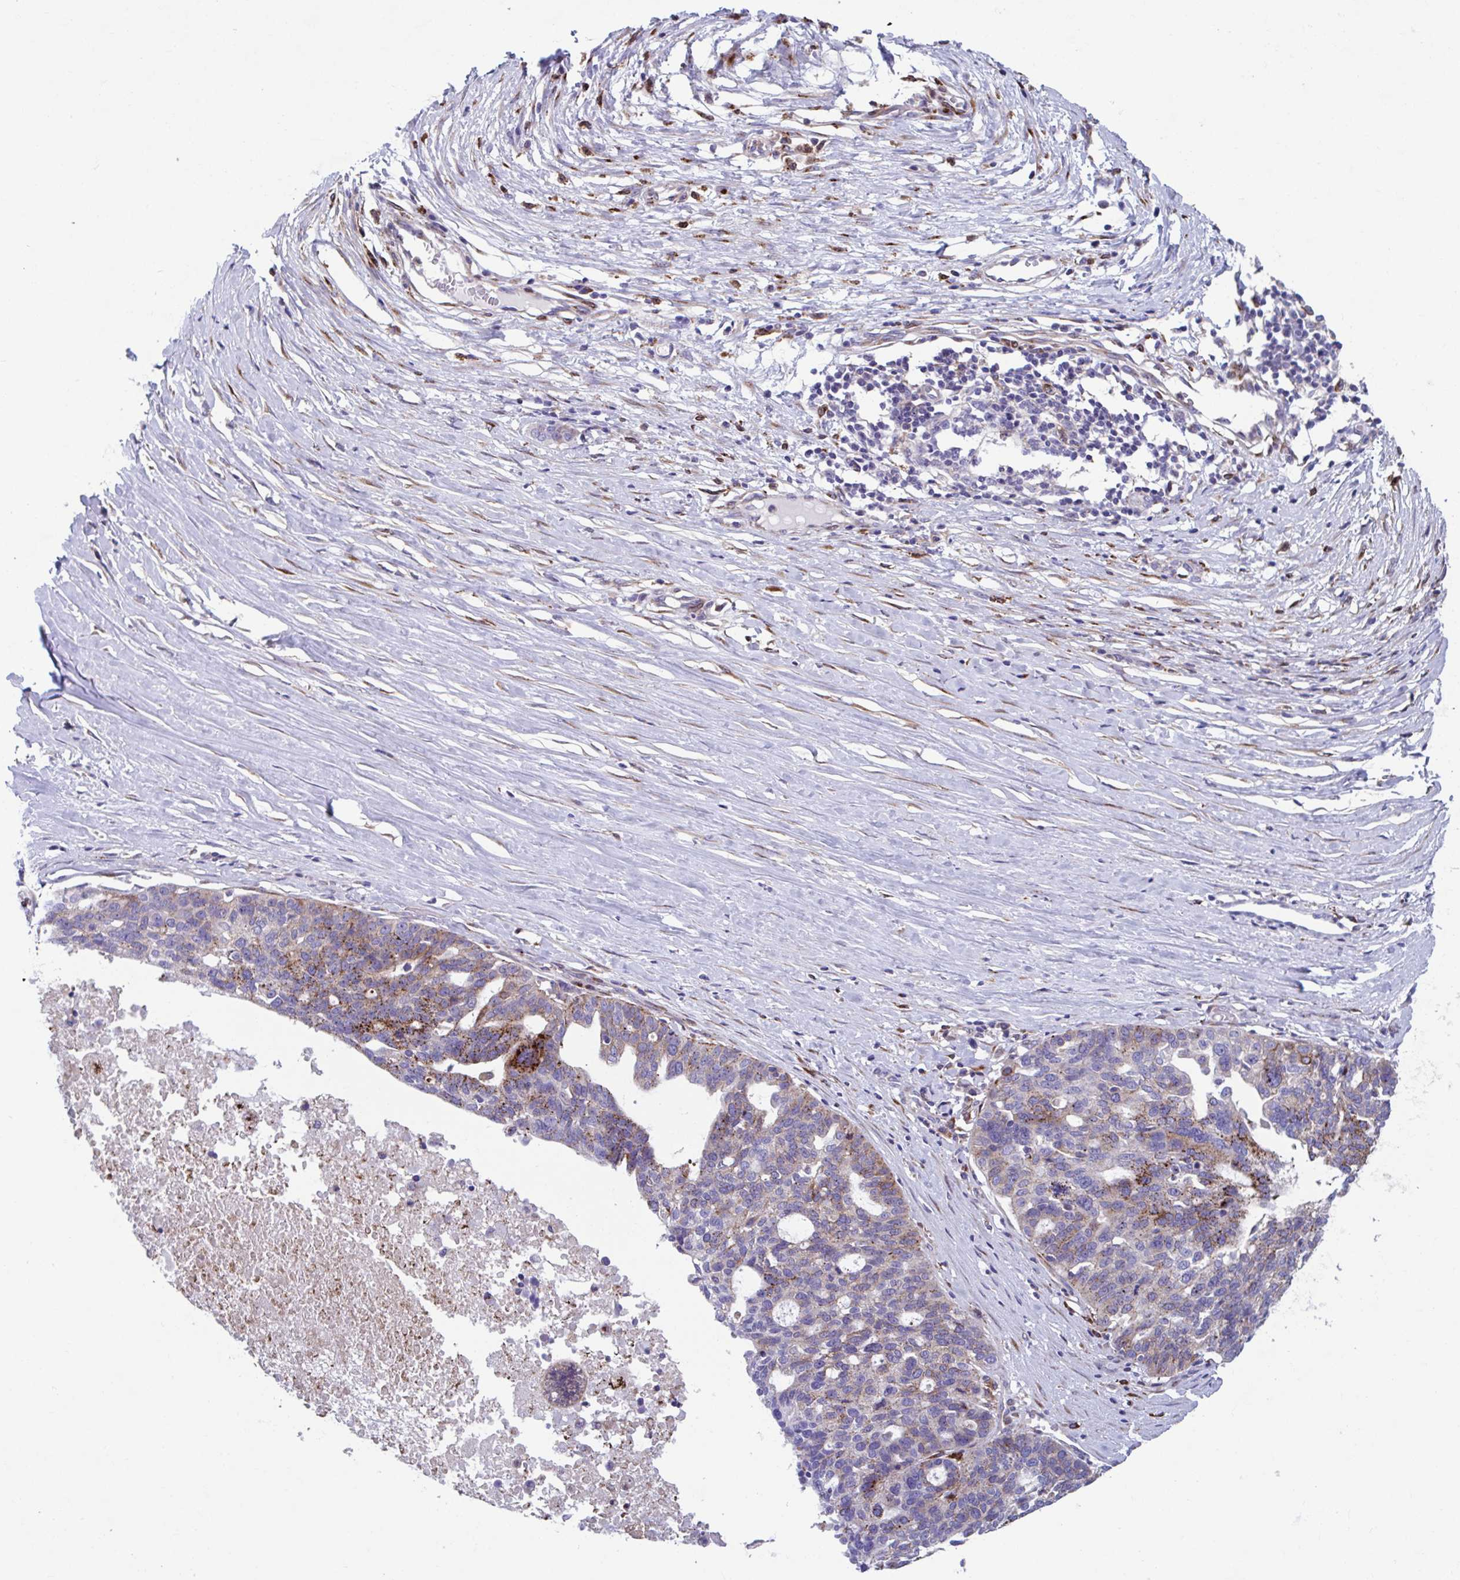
{"staining": {"intensity": "moderate", "quantity": "25%-75%", "location": "cytoplasmic/membranous"}, "tissue": "ovarian cancer", "cell_type": "Tumor cells", "image_type": "cancer", "snomed": [{"axis": "morphology", "description": "Cystadenocarcinoma, serous, NOS"}, {"axis": "topography", "description": "Ovary"}], "caption": "Immunohistochemistry (IHC) micrograph of human ovarian cancer stained for a protein (brown), which reveals medium levels of moderate cytoplasmic/membranous staining in approximately 25%-75% of tumor cells.", "gene": "RFK", "patient": {"sex": "female", "age": 59}}